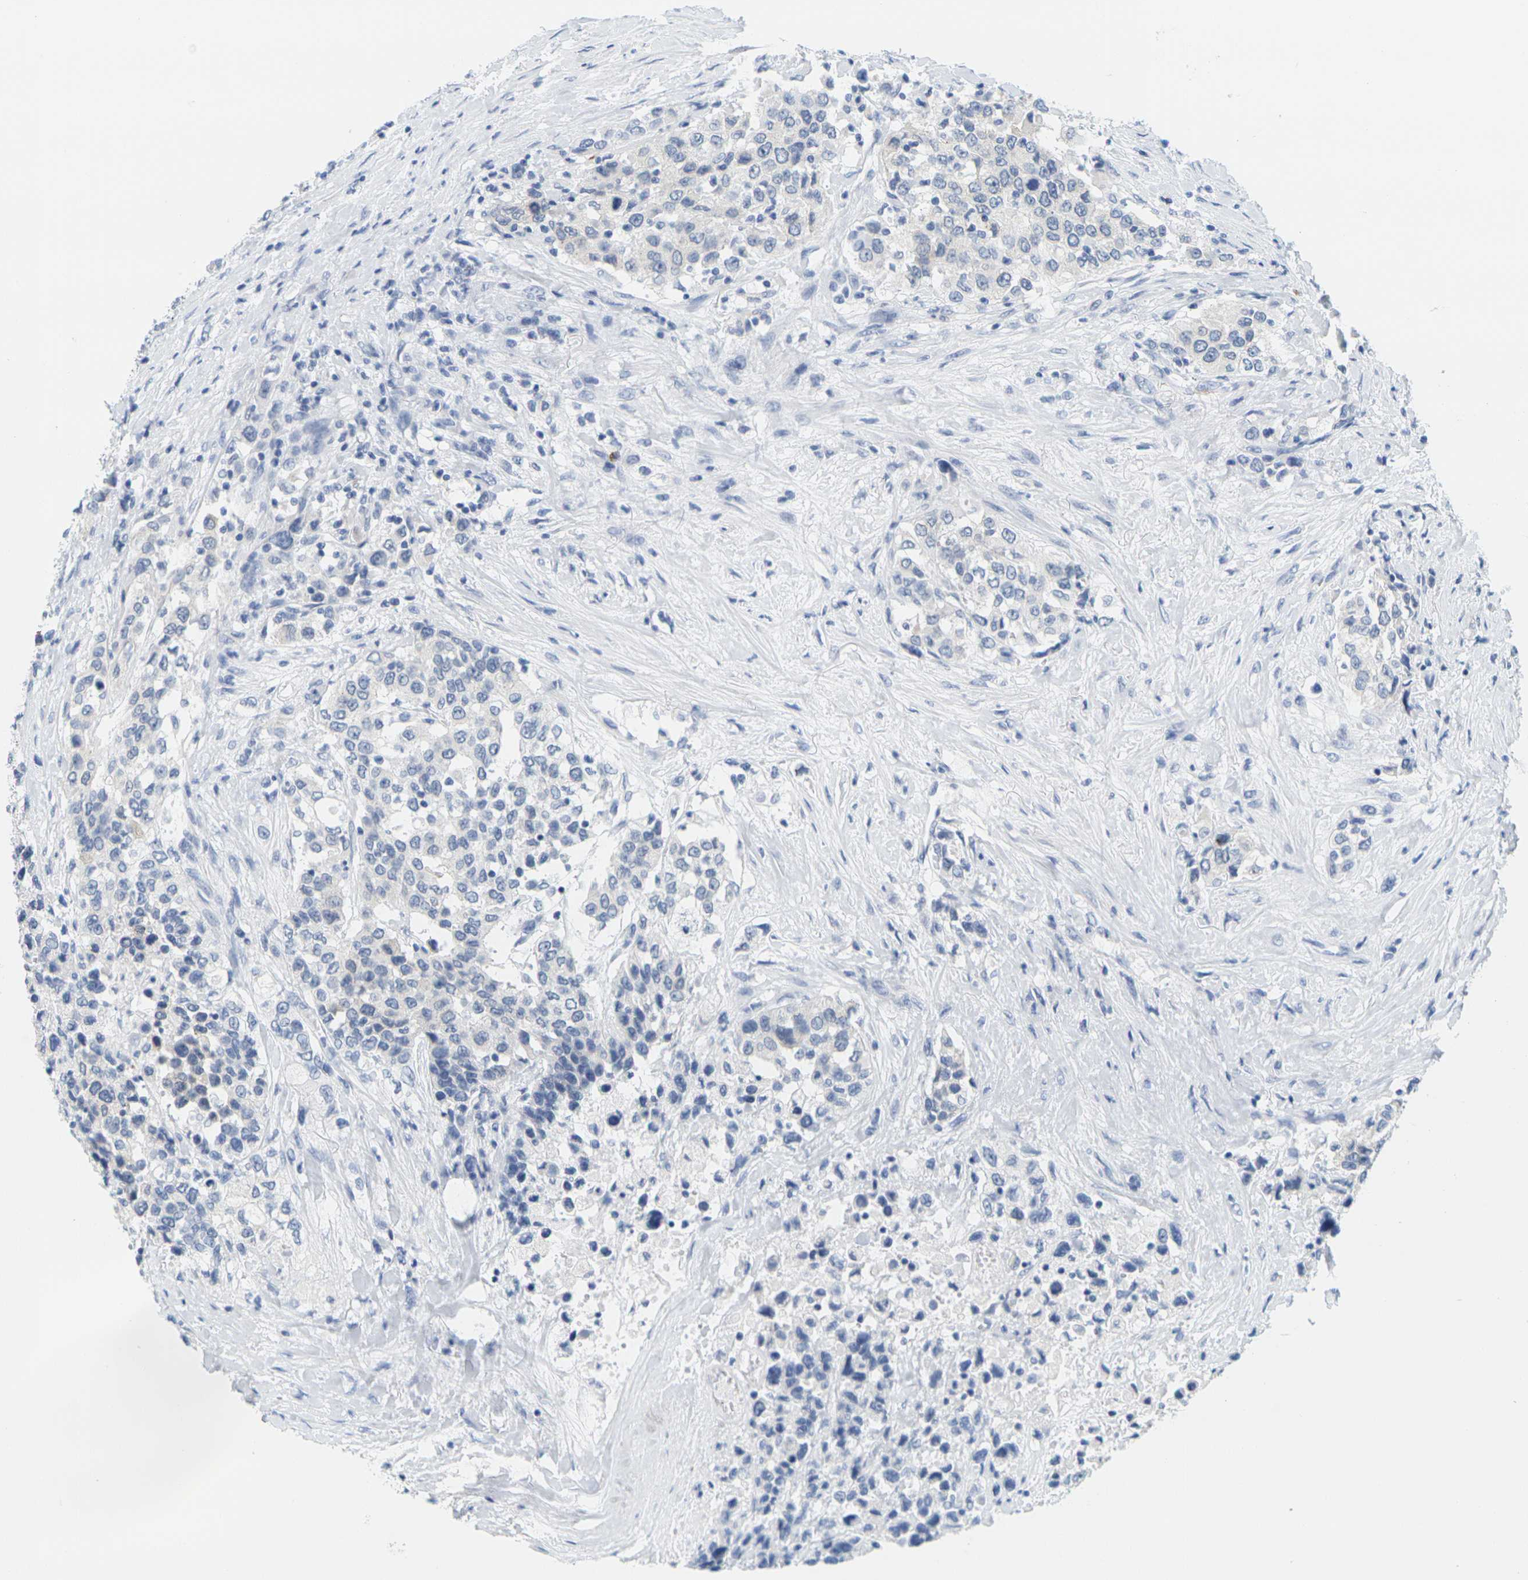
{"staining": {"intensity": "negative", "quantity": "none", "location": "none"}, "tissue": "urothelial cancer", "cell_type": "Tumor cells", "image_type": "cancer", "snomed": [{"axis": "morphology", "description": "Urothelial carcinoma, High grade"}, {"axis": "topography", "description": "Urinary bladder"}], "caption": "A high-resolution photomicrograph shows immunohistochemistry (IHC) staining of urothelial cancer, which exhibits no significant expression in tumor cells.", "gene": "HLA-DOB", "patient": {"sex": "female", "age": 80}}